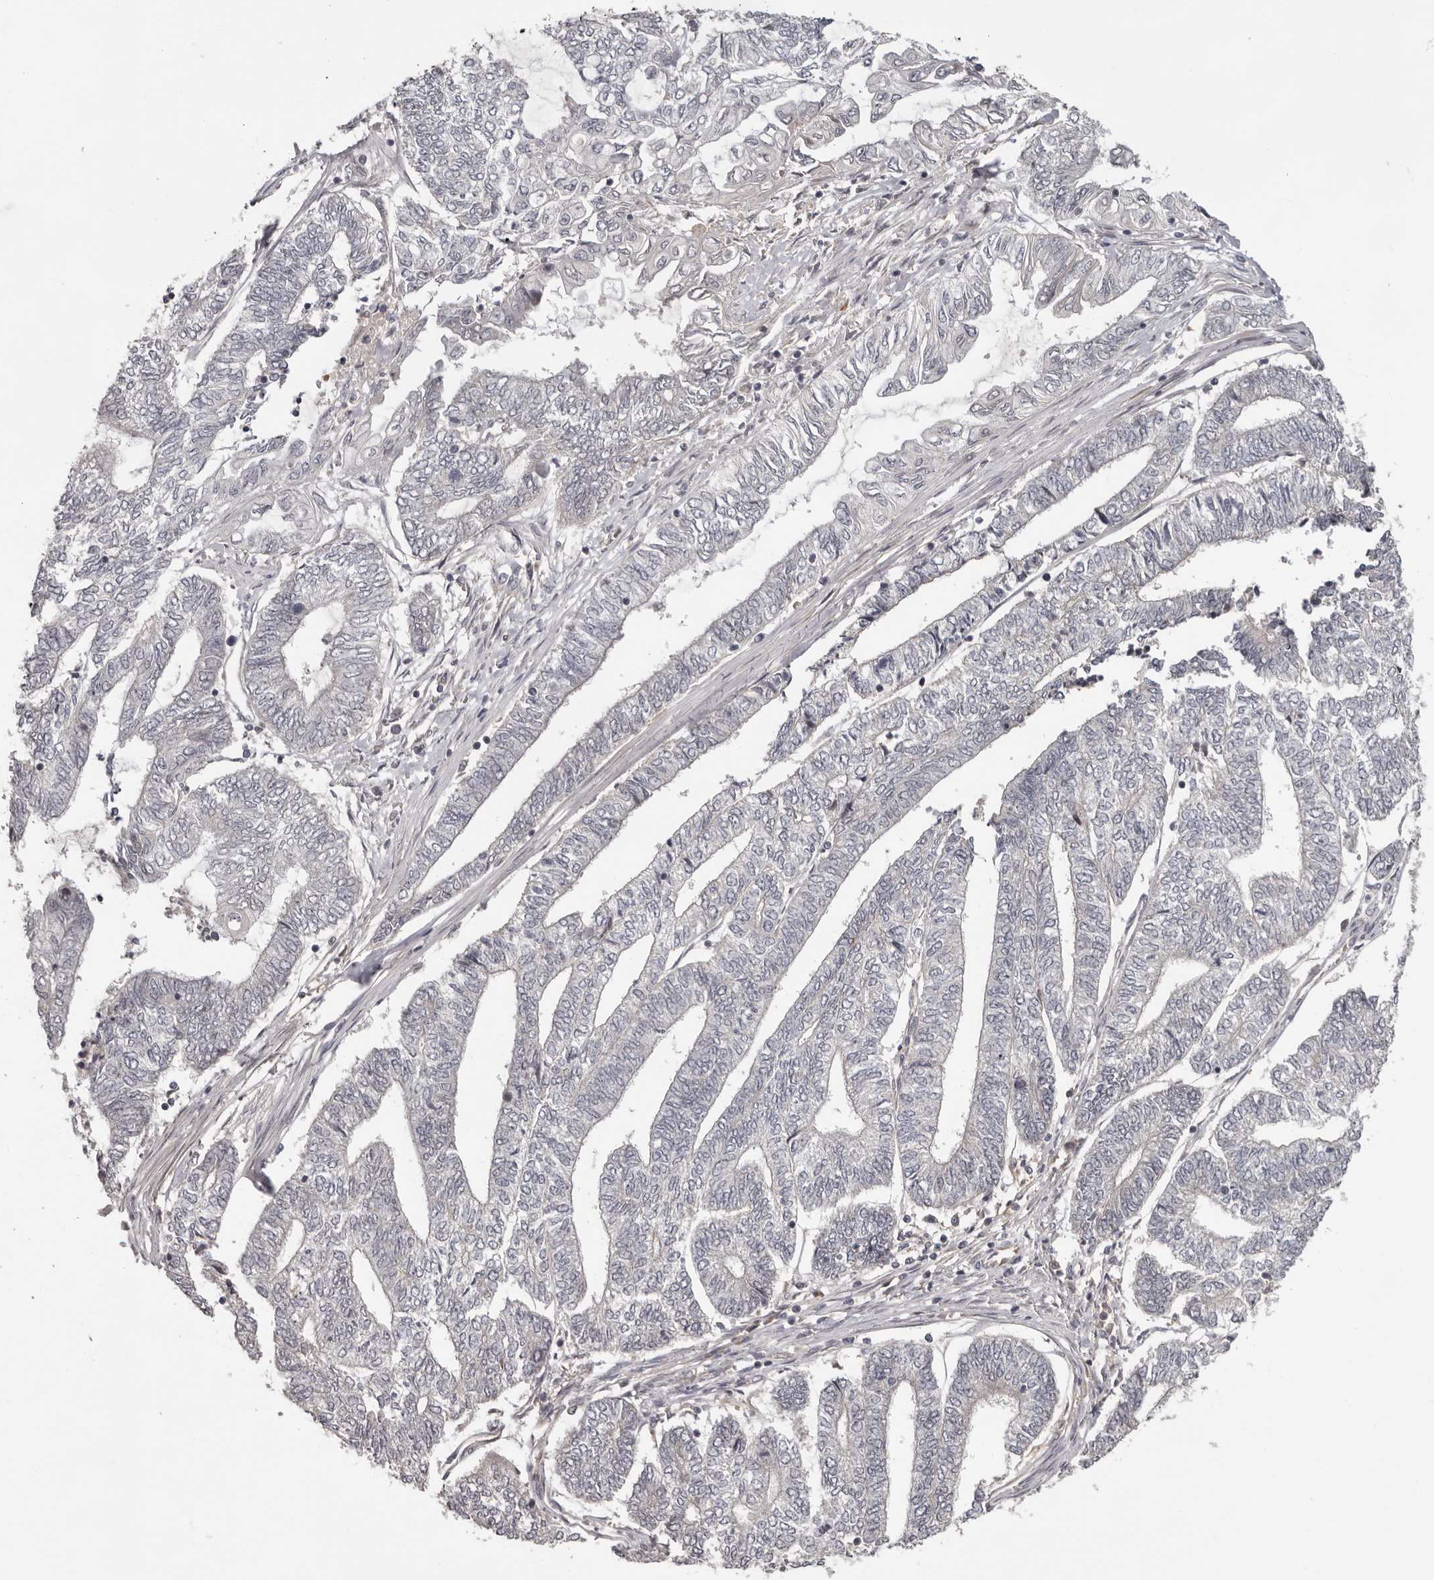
{"staining": {"intensity": "negative", "quantity": "none", "location": "none"}, "tissue": "endometrial cancer", "cell_type": "Tumor cells", "image_type": "cancer", "snomed": [{"axis": "morphology", "description": "Adenocarcinoma, NOS"}, {"axis": "topography", "description": "Uterus"}, {"axis": "topography", "description": "Endometrium"}], "caption": "Immunohistochemical staining of adenocarcinoma (endometrial) reveals no significant expression in tumor cells.", "gene": "ANKRD44", "patient": {"sex": "female", "age": 70}}